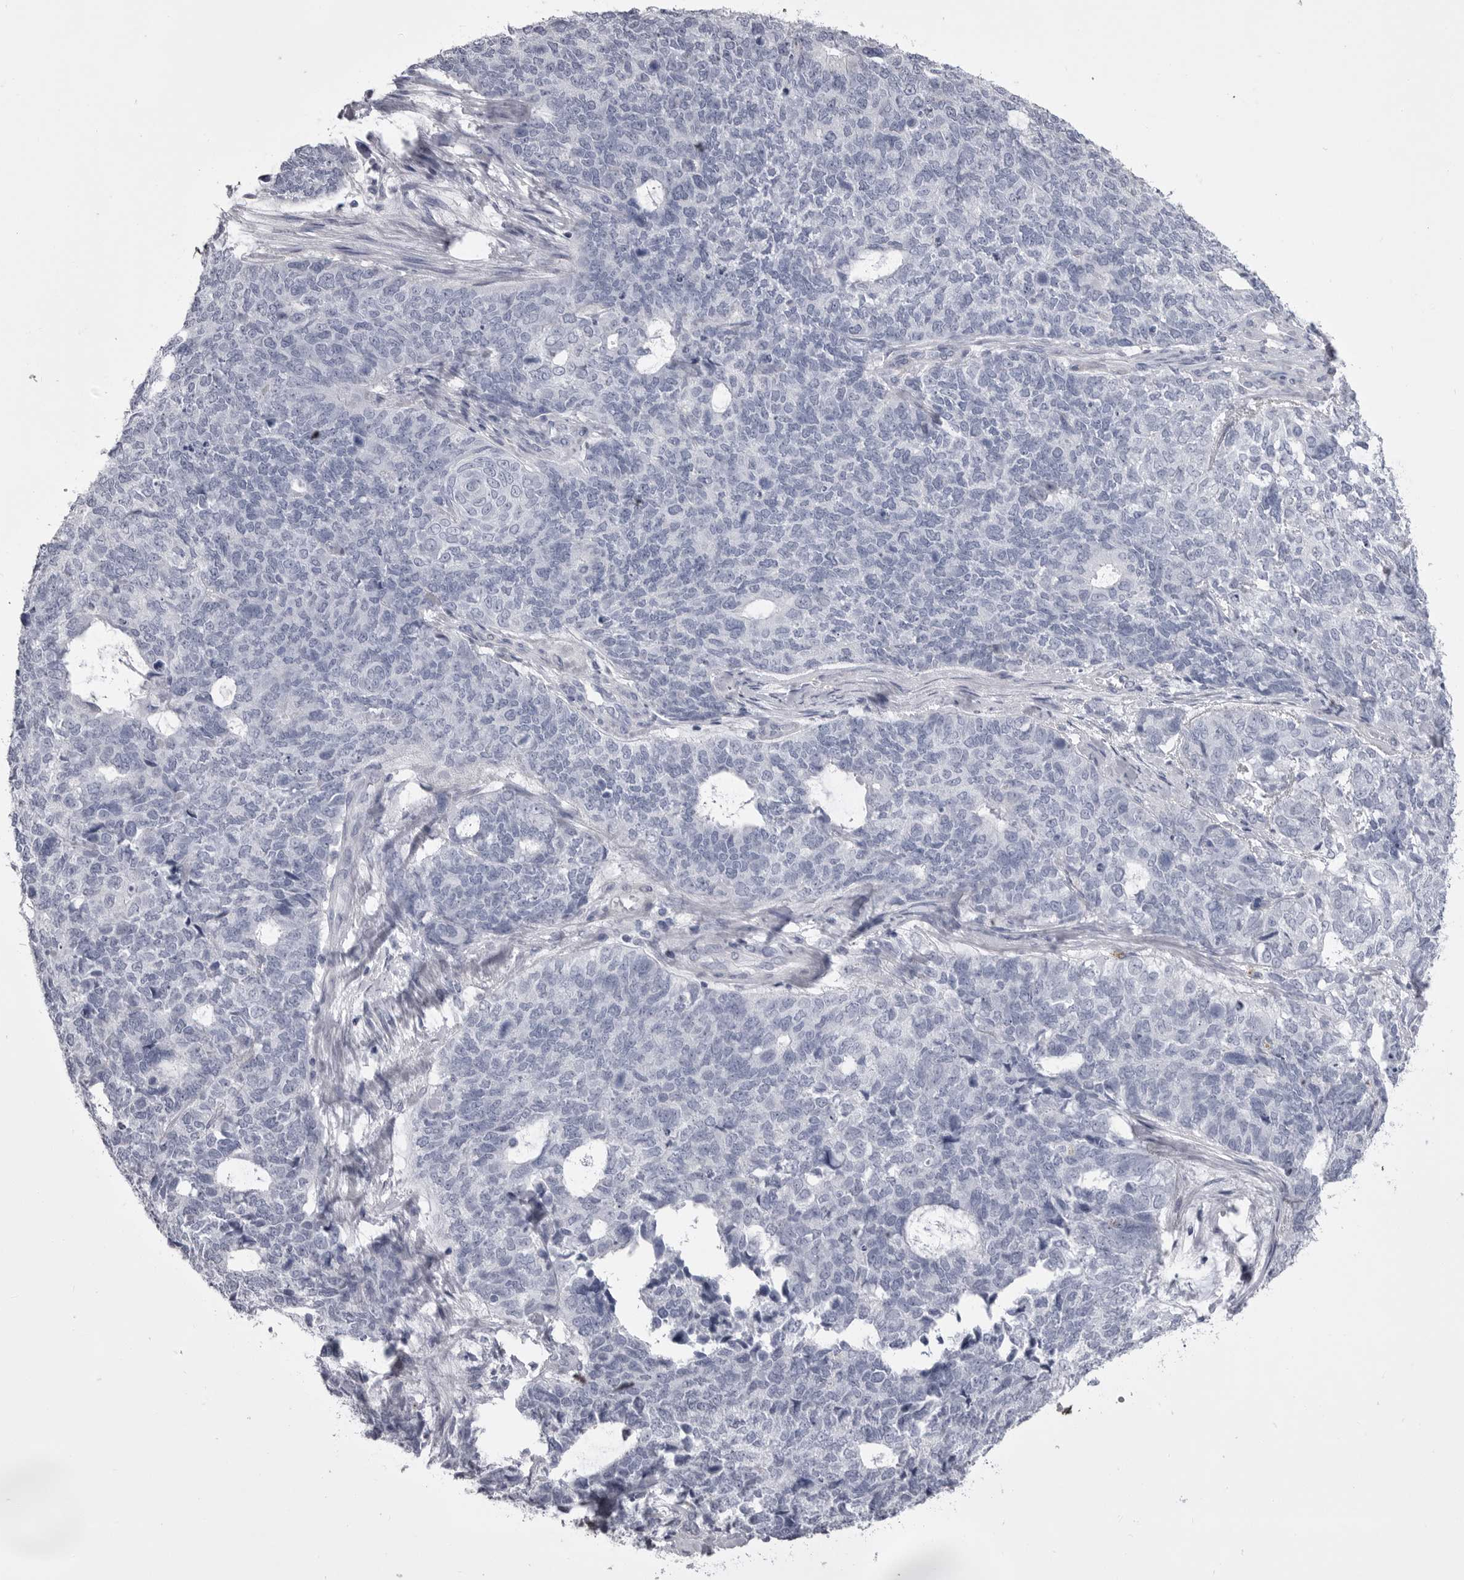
{"staining": {"intensity": "negative", "quantity": "none", "location": "none"}, "tissue": "cervical cancer", "cell_type": "Tumor cells", "image_type": "cancer", "snomed": [{"axis": "morphology", "description": "Squamous cell carcinoma, NOS"}, {"axis": "topography", "description": "Cervix"}], "caption": "A high-resolution photomicrograph shows immunohistochemistry (IHC) staining of cervical cancer (squamous cell carcinoma), which shows no significant positivity in tumor cells.", "gene": "ANK2", "patient": {"sex": "female", "age": 63}}